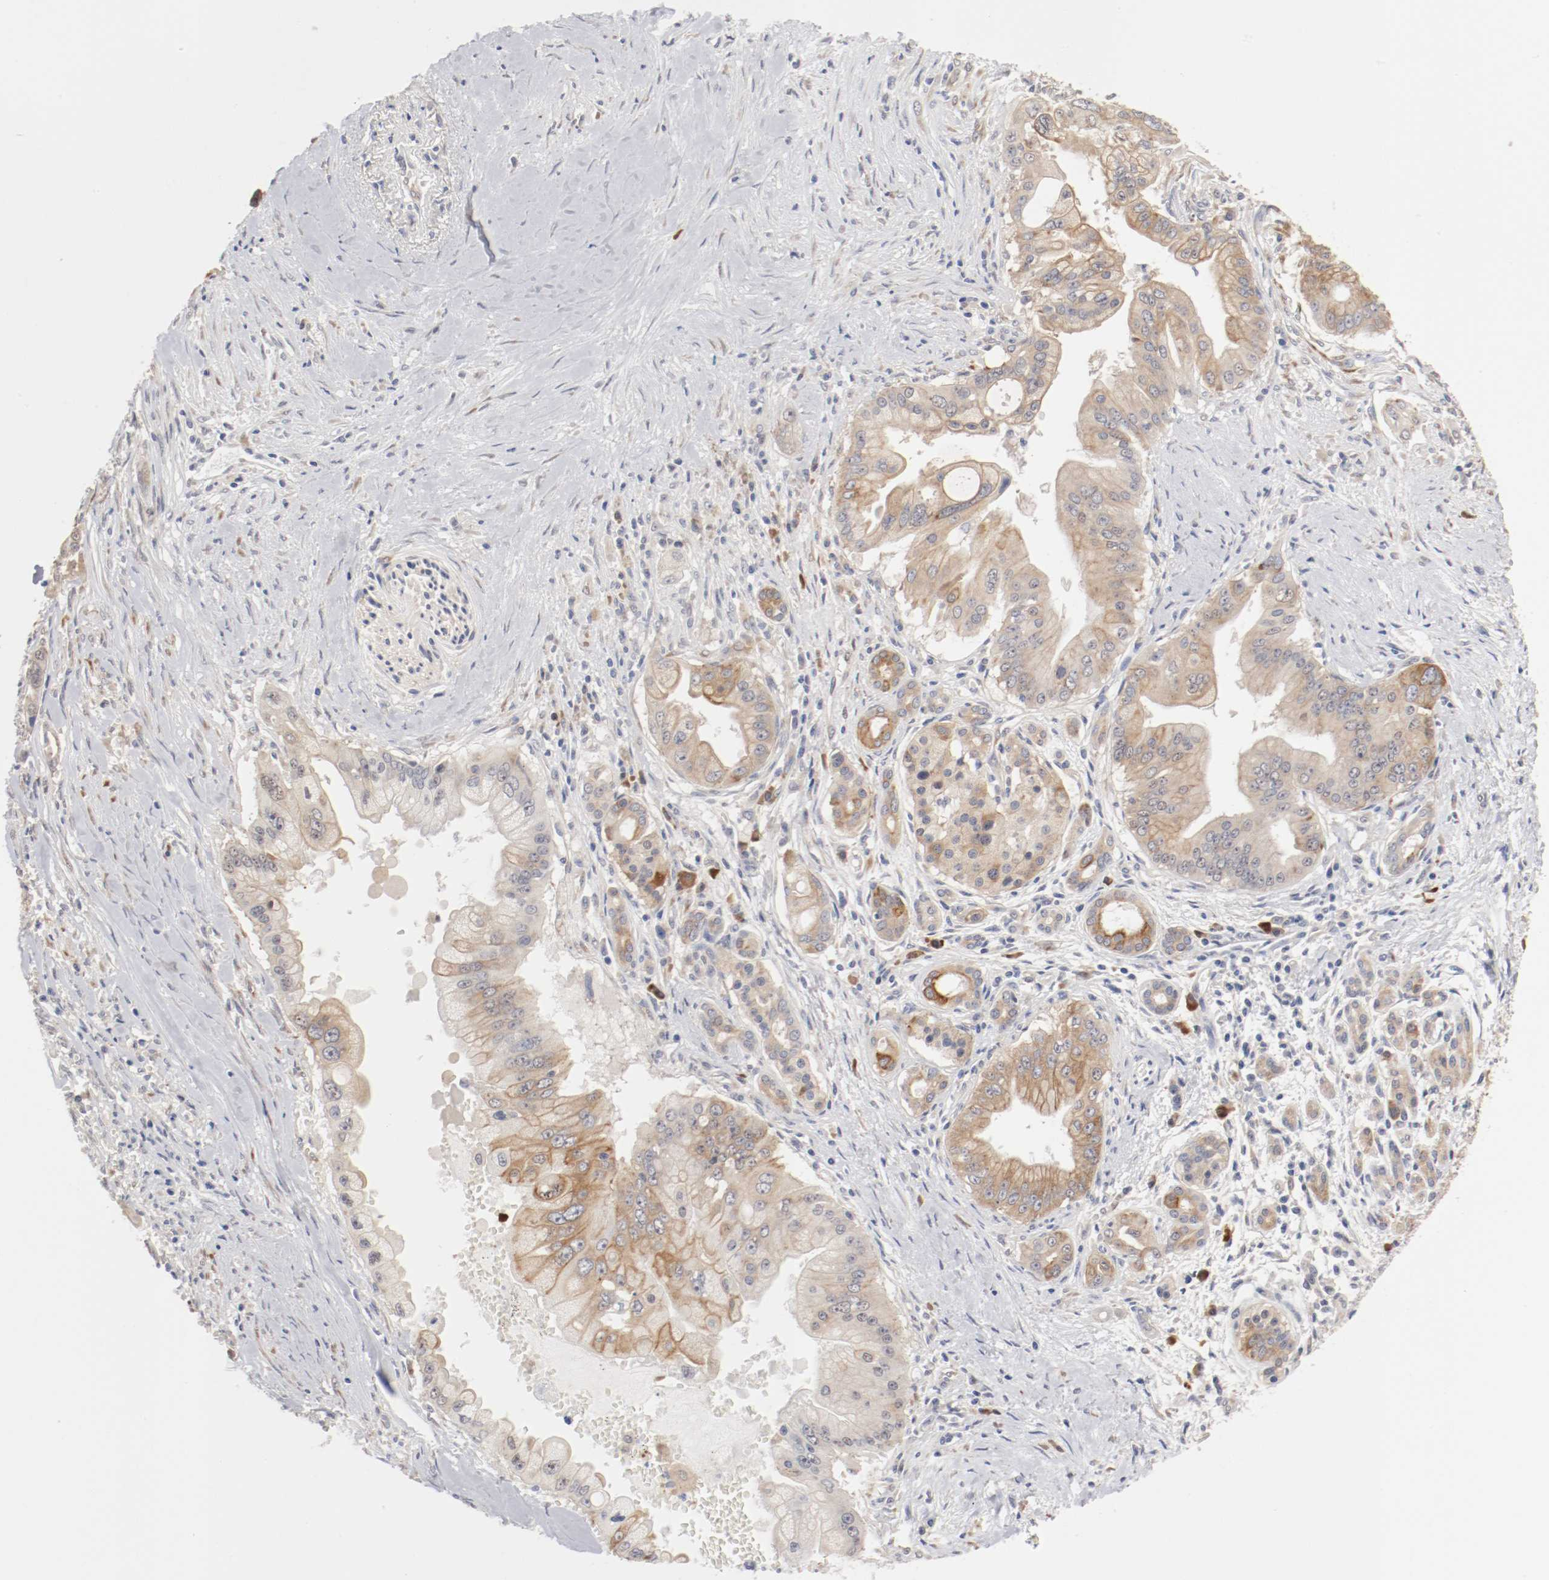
{"staining": {"intensity": "weak", "quantity": ">75%", "location": "cytoplasmic/membranous"}, "tissue": "pancreatic cancer", "cell_type": "Tumor cells", "image_type": "cancer", "snomed": [{"axis": "morphology", "description": "Adenocarcinoma, NOS"}, {"axis": "topography", "description": "Pancreas"}], "caption": "Immunohistochemistry (IHC) image of pancreatic cancer (adenocarcinoma) stained for a protein (brown), which shows low levels of weak cytoplasmic/membranous staining in about >75% of tumor cells.", "gene": "FKBP3", "patient": {"sex": "male", "age": 59}}